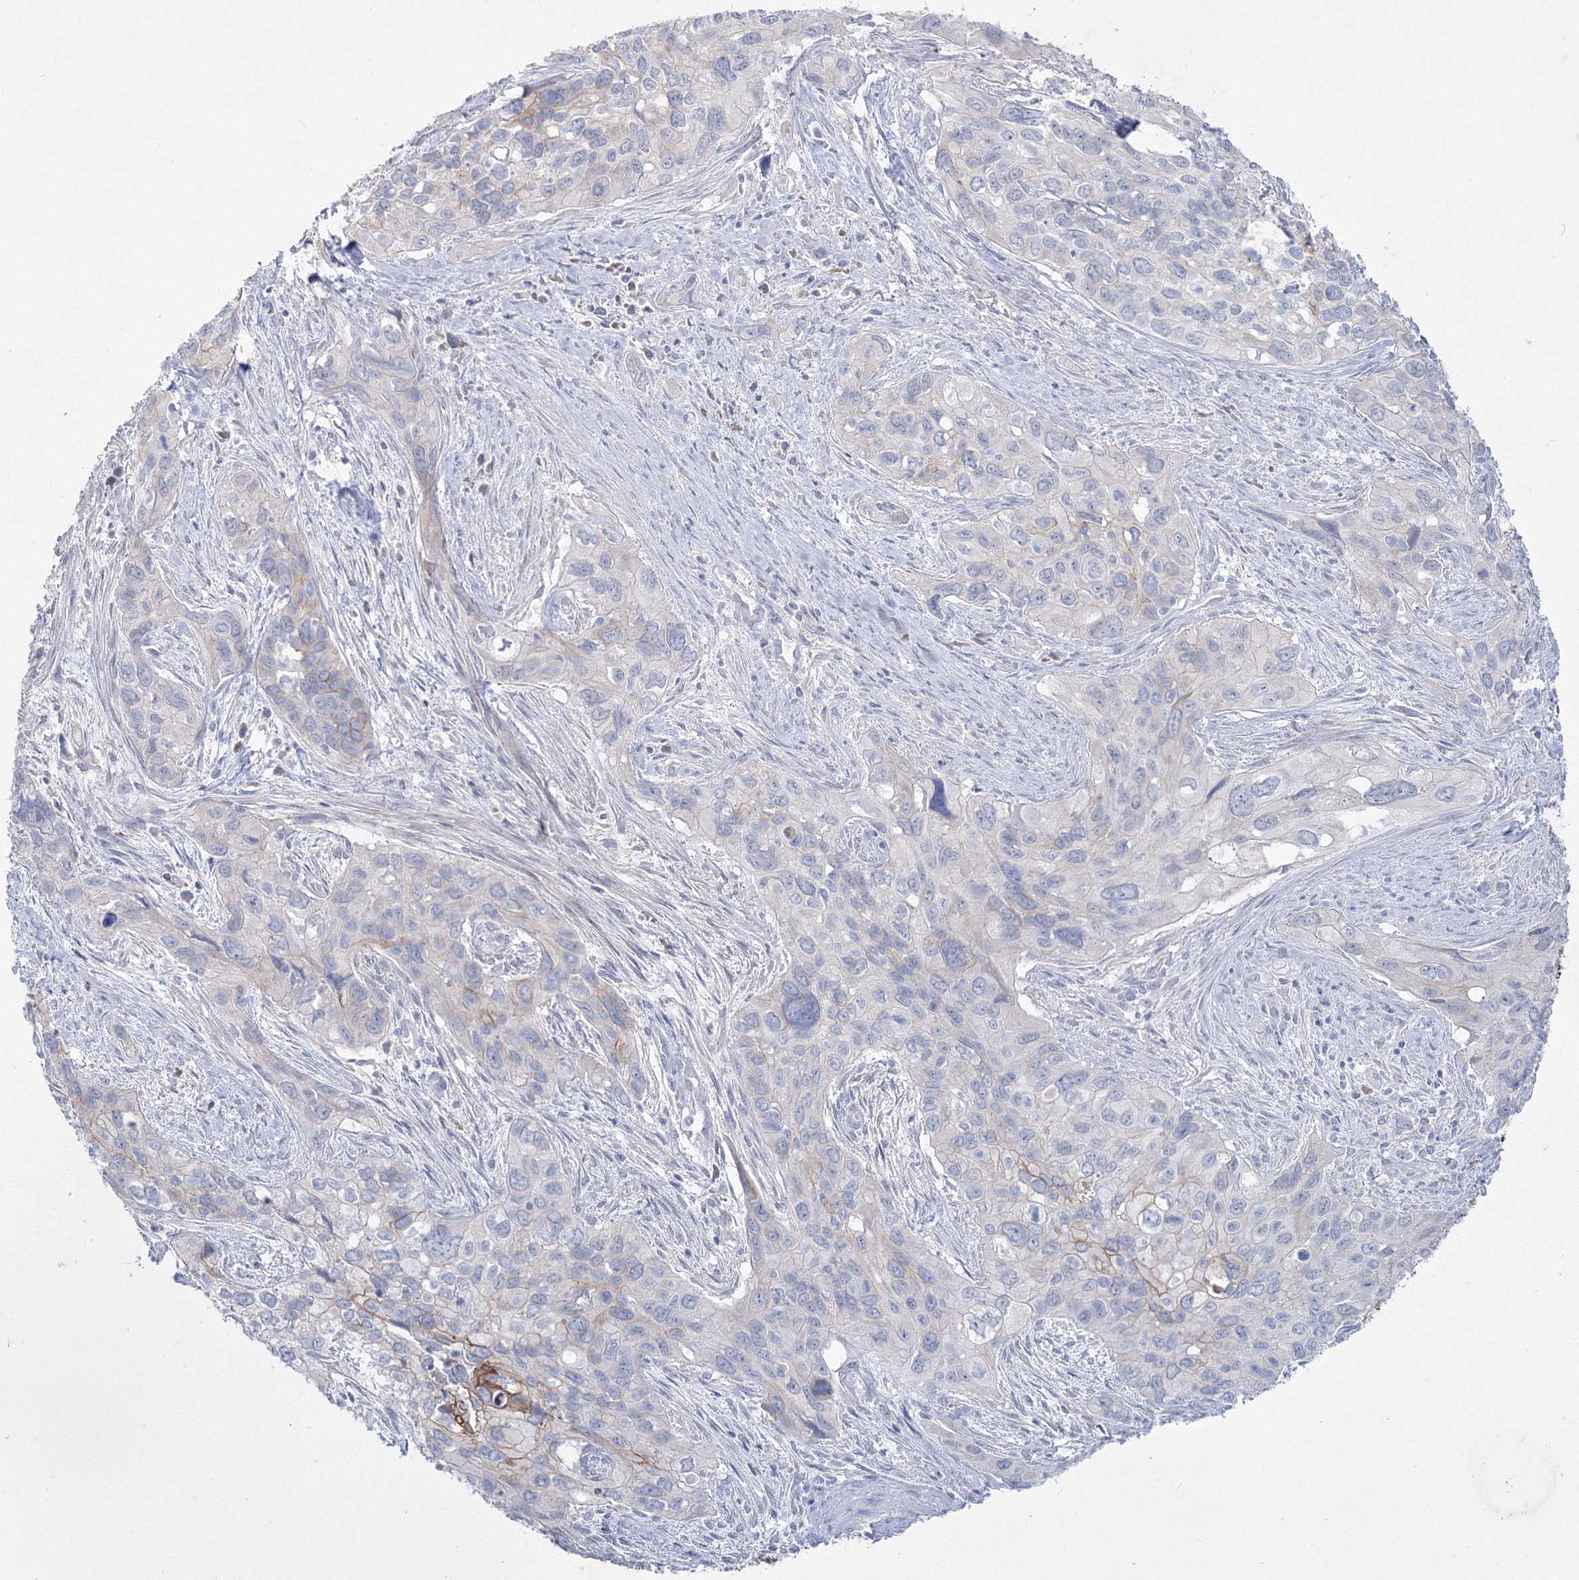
{"staining": {"intensity": "moderate", "quantity": "25%-75%", "location": "cytoplasmic/membranous"}, "tissue": "cervical cancer", "cell_type": "Tumor cells", "image_type": "cancer", "snomed": [{"axis": "morphology", "description": "Squamous cell carcinoma, NOS"}, {"axis": "topography", "description": "Cervix"}], "caption": "Tumor cells exhibit medium levels of moderate cytoplasmic/membranous expression in about 25%-75% of cells in human squamous cell carcinoma (cervical). Nuclei are stained in blue.", "gene": "TMEM139", "patient": {"sex": "female", "age": 55}}